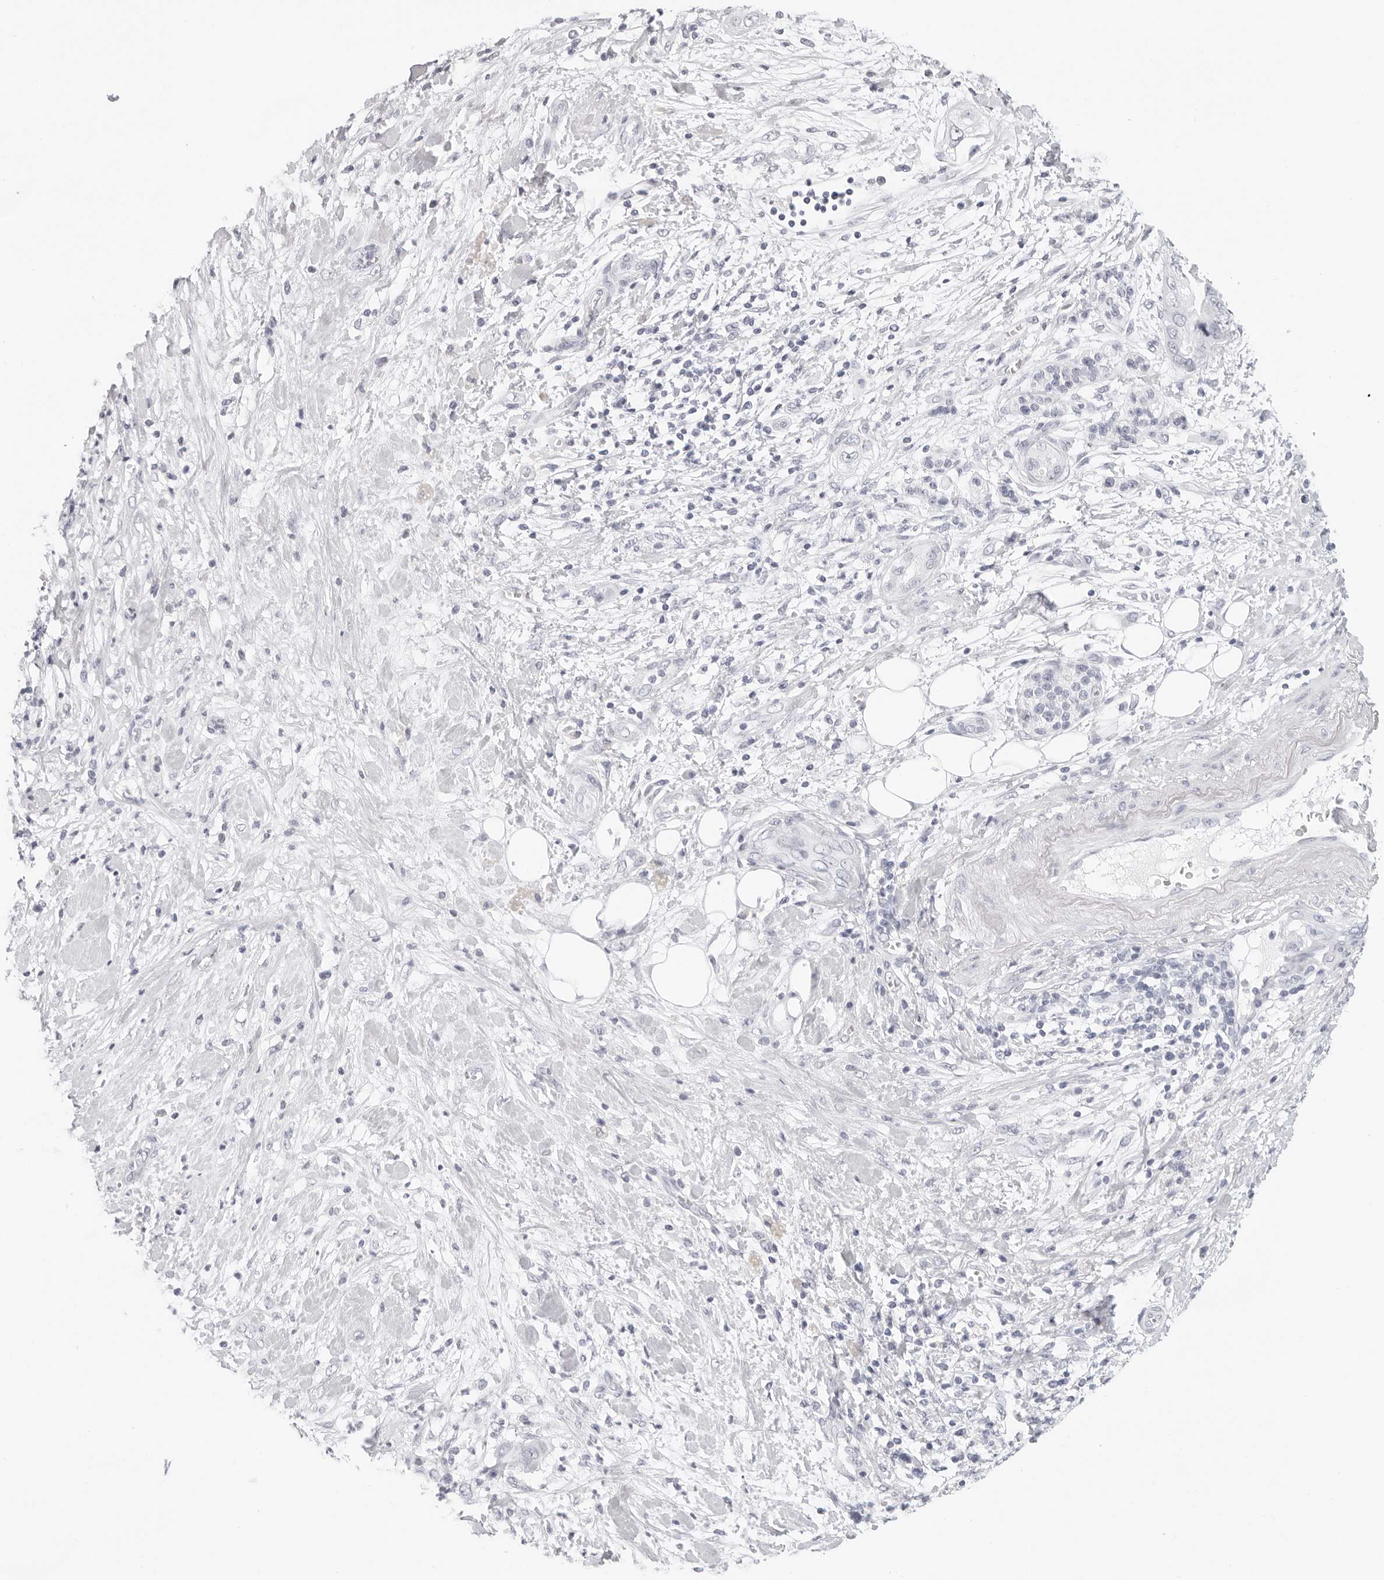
{"staining": {"intensity": "negative", "quantity": "none", "location": "none"}, "tissue": "pancreatic cancer", "cell_type": "Tumor cells", "image_type": "cancer", "snomed": [{"axis": "morphology", "description": "Adenocarcinoma, NOS"}, {"axis": "topography", "description": "Pancreas"}], "caption": "Pancreatic adenocarcinoma was stained to show a protein in brown. There is no significant expression in tumor cells.", "gene": "AGMAT", "patient": {"sex": "female", "age": 78}}